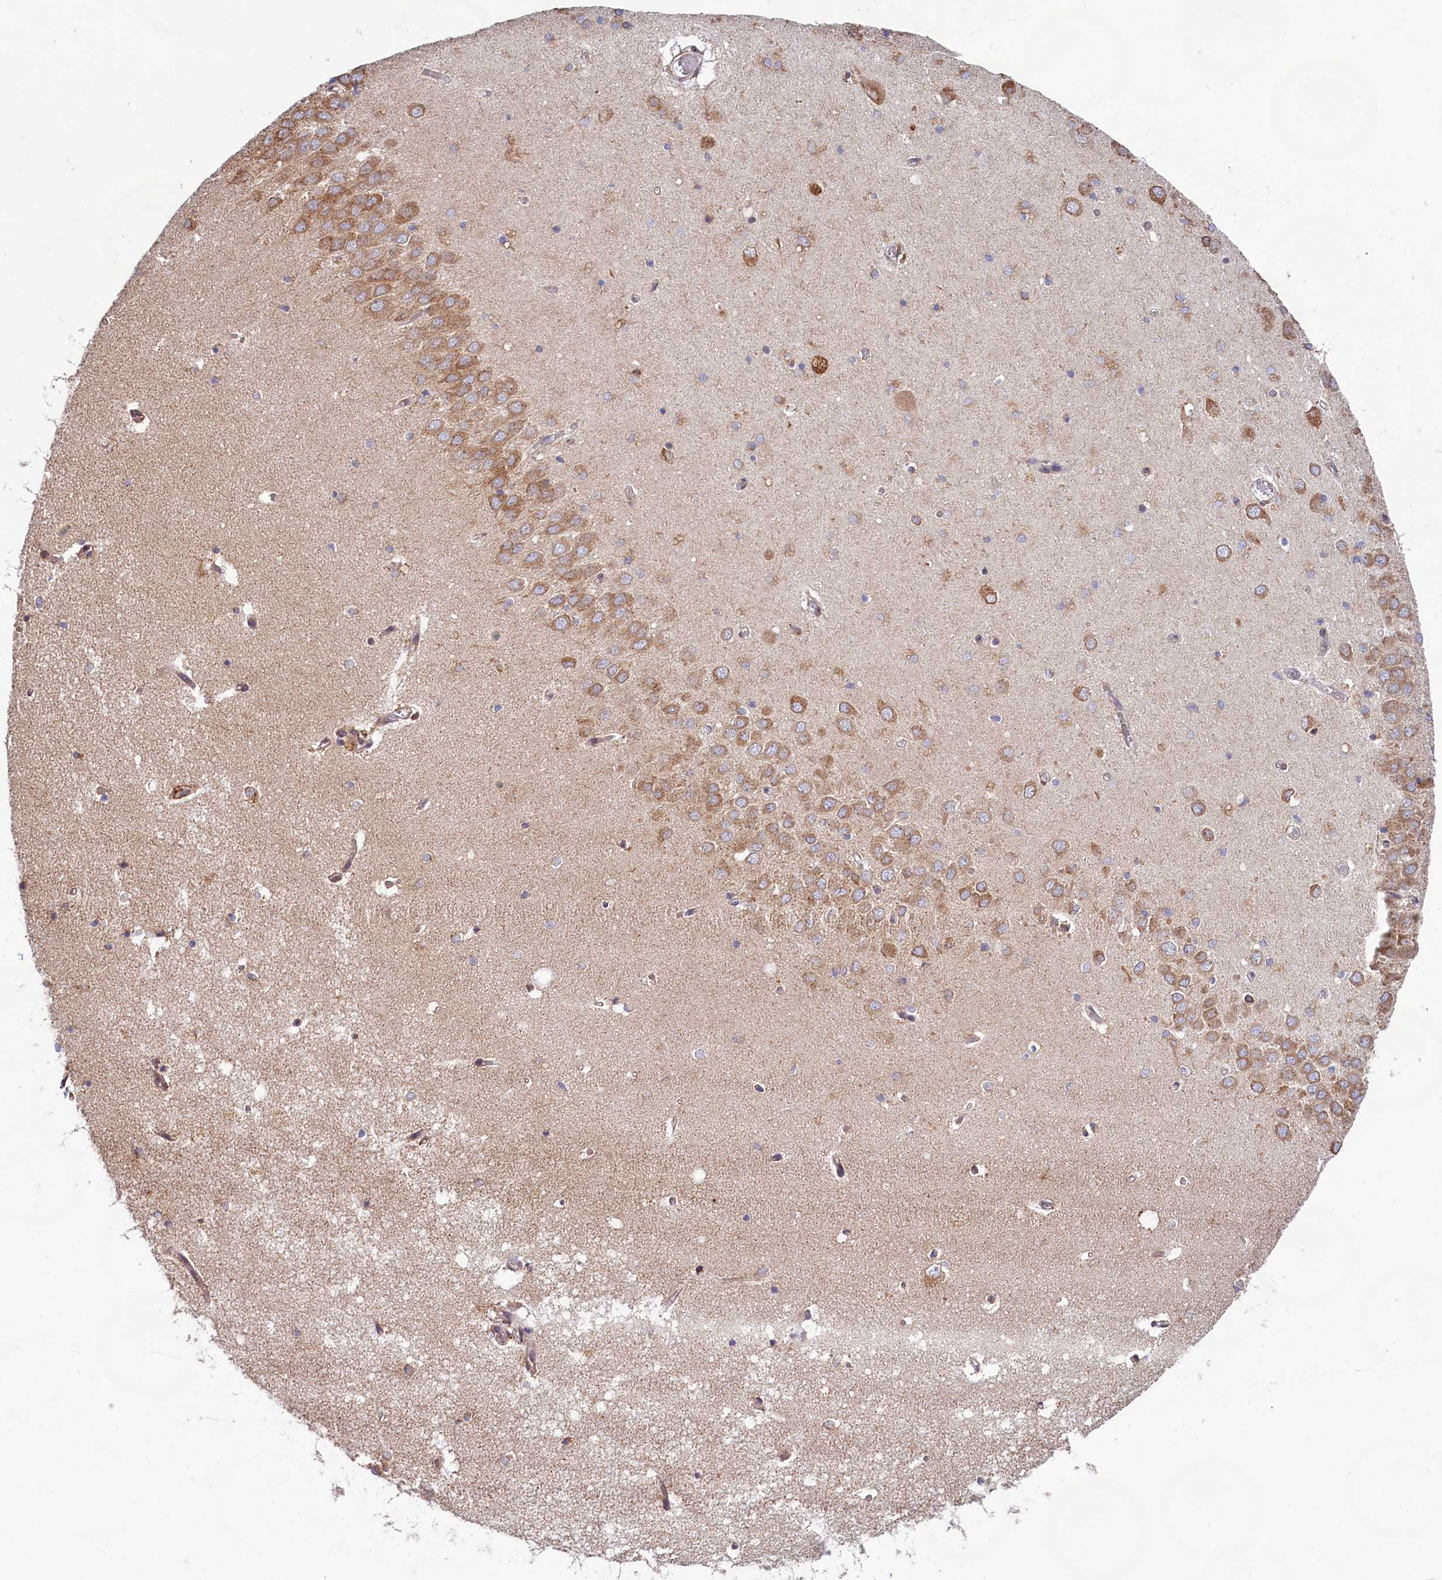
{"staining": {"intensity": "weak", "quantity": "<25%", "location": "cytoplasmic/membranous"}, "tissue": "hippocampus", "cell_type": "Glial cells", "image_type": "normal", "snomed": [{"axis": "morphology", "description": "Normal tissue, NOS"}, {"axis": "topography", "description": "Hippocampus"}], "caption": "An image of hippocampus stained for a protein shows no brown staining in glial cells. The staining was performed using DAB (3,3'-diaminobenzidine) to visualize the protein expression in brown, while the nuclei were stained in blue with hematoxylin (Magnification: 20x).", "gene": "TBC1D19", "patient": {"sex": "male", "age": 70}}